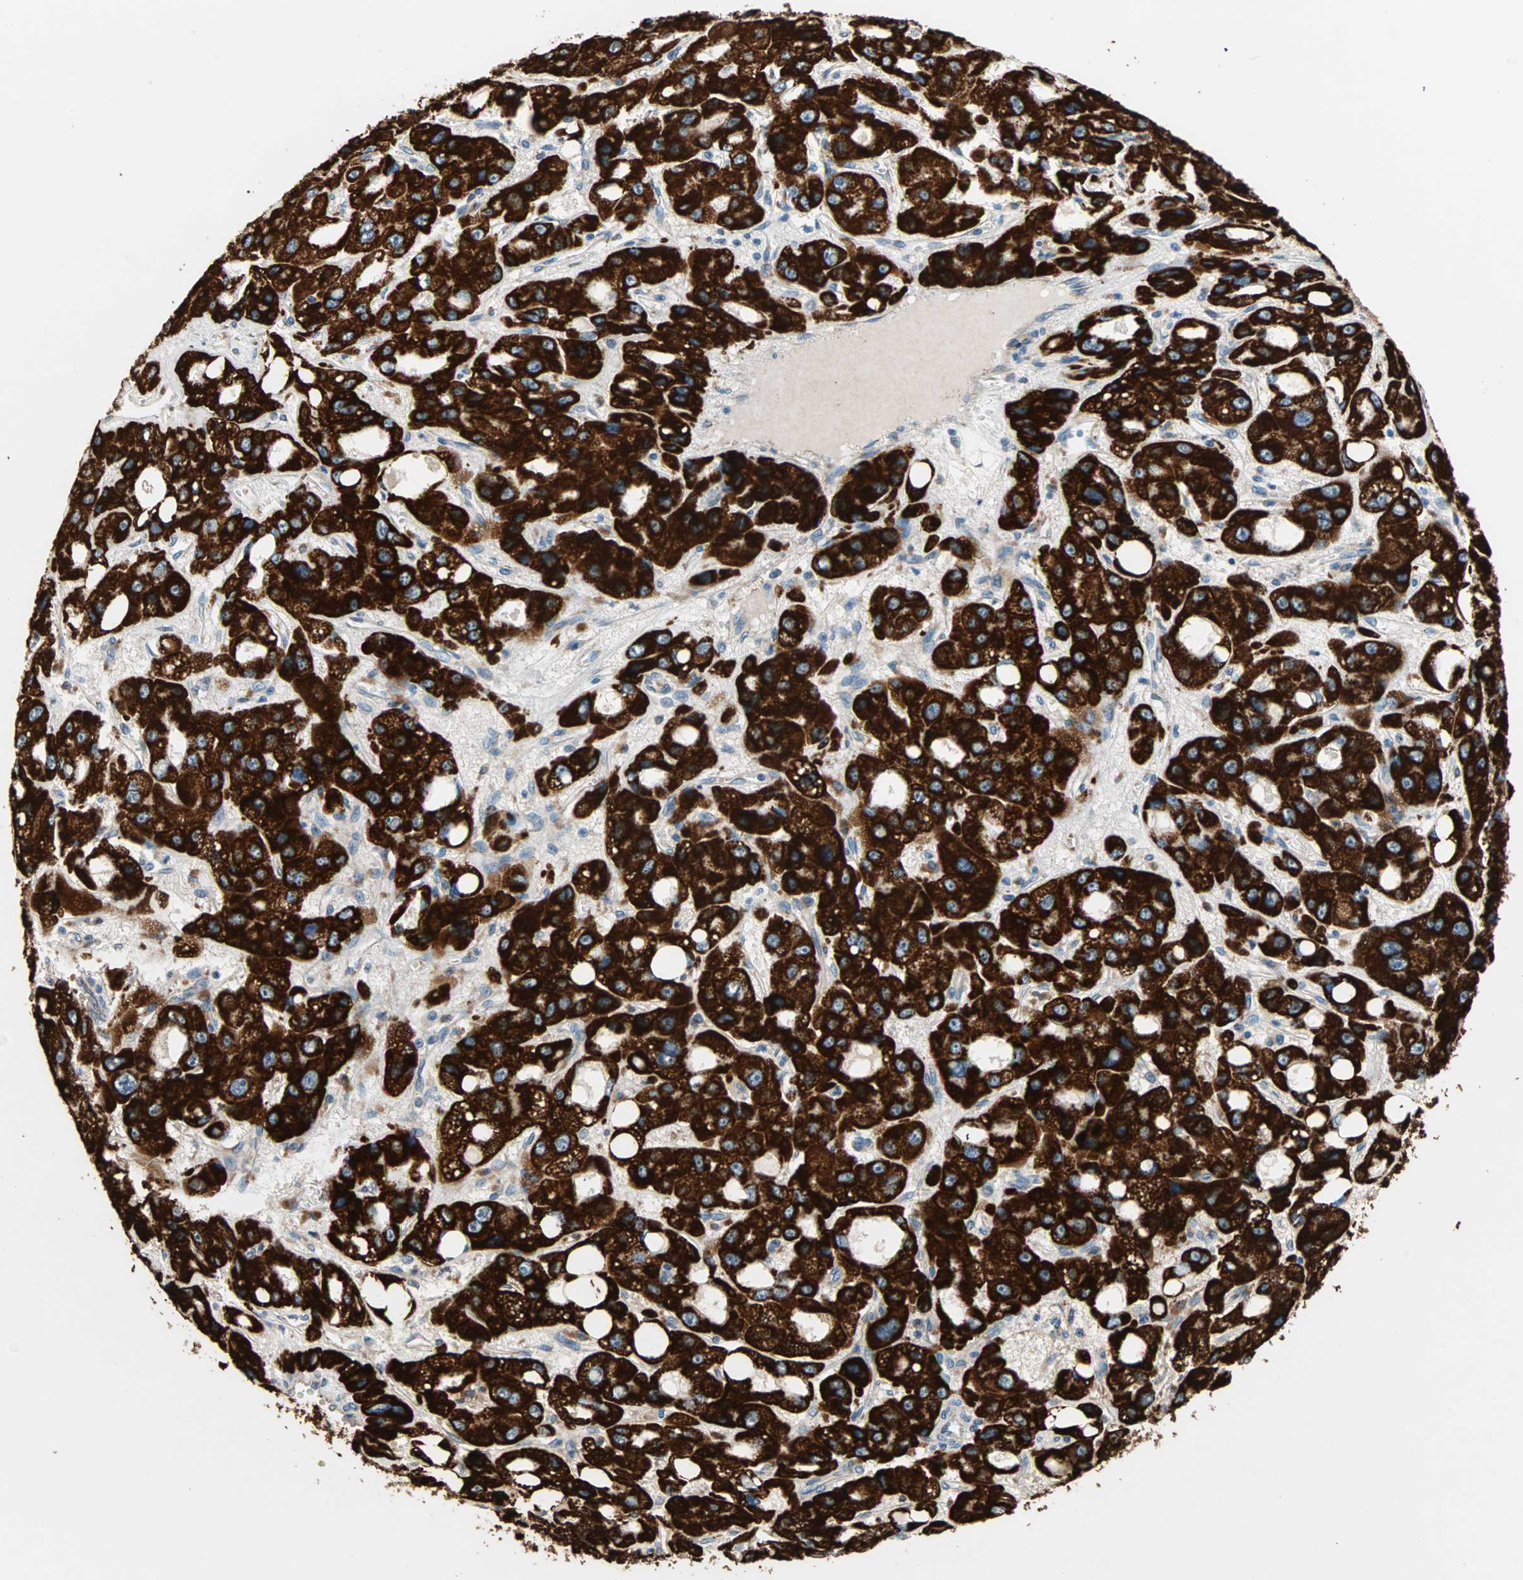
{"staining": {"intensity": "strong", "quantity": ">75%", "location": "cytoplasmic/membranous"}, "tissue": "liver cancer", "cell_type": "Tumor cells", "image_type": "cancer", "snomed": [{"axis": "morphology", "description": "Carcinoma, Hepatocellular, NOS"}, {"axis": "topography", "description": "Liver"}], "caption": "The micrograph demonstrates staining of liver cancer (hepatocellular carcinoma), revealing strong cytoplasmic/membranous protein staining (brown color) within tumor cells. (Brightfield microscopy of DAB IHC at high magnification).", "gene": "TST", "patient": {"sex": "male", "age": 55}}